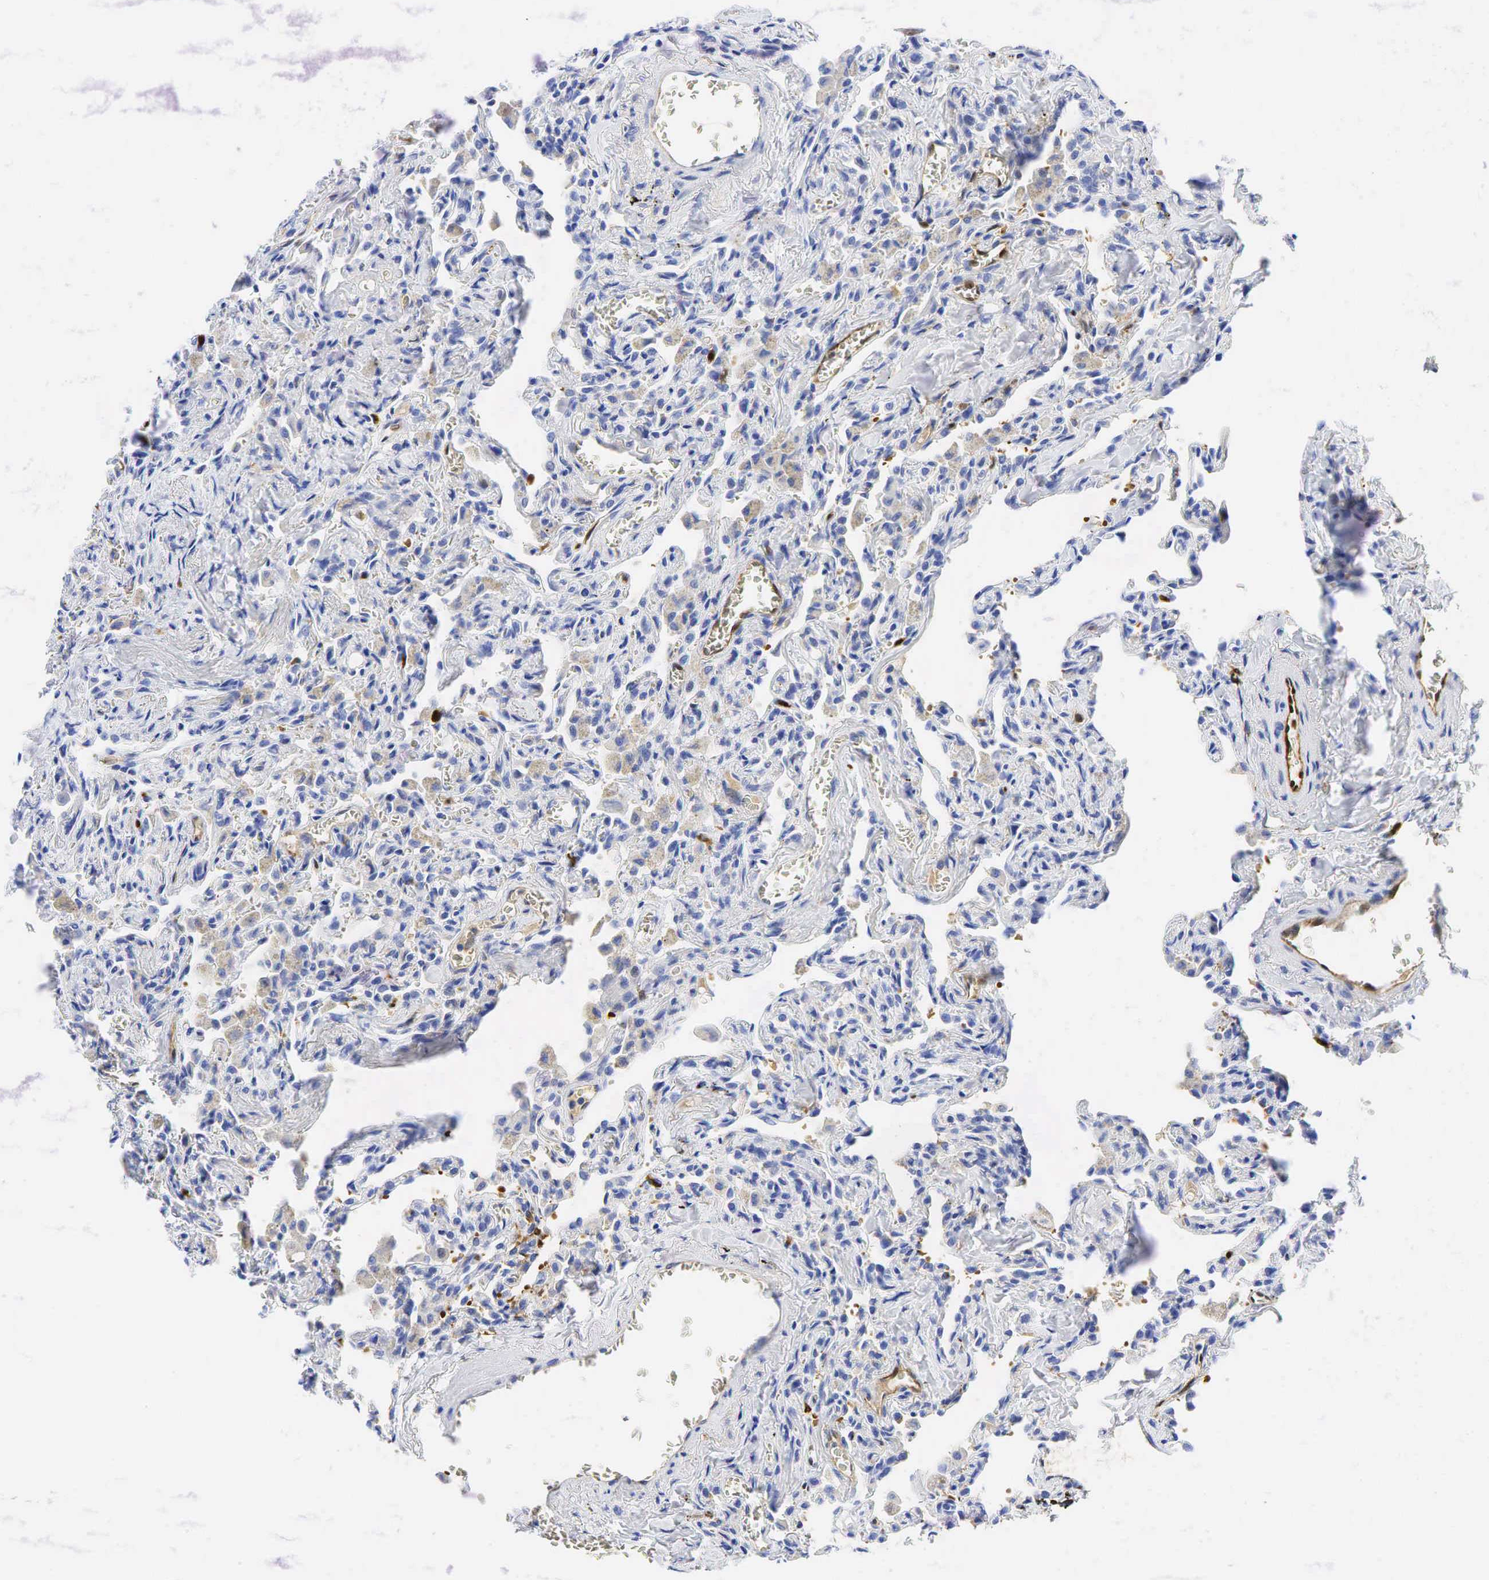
{"staining": {"intensity": "negative", "quantity": "none", "location": "none"}, "tissue": "lung", "cell_type": "Alveolar cells", "image_type": "normal", "snomed": [{"axis": "morphology", "description": "Normal tissue, NOS"}, {"axis": "topography", "description": "Lung"}], "caption": "The photomicrograph shows no staining of alveolar cells in unremarkable lung. Nuclei are stained in blue.", "gene": "TNFRSF8", "patient": {"sex": "male", "age": 73}}